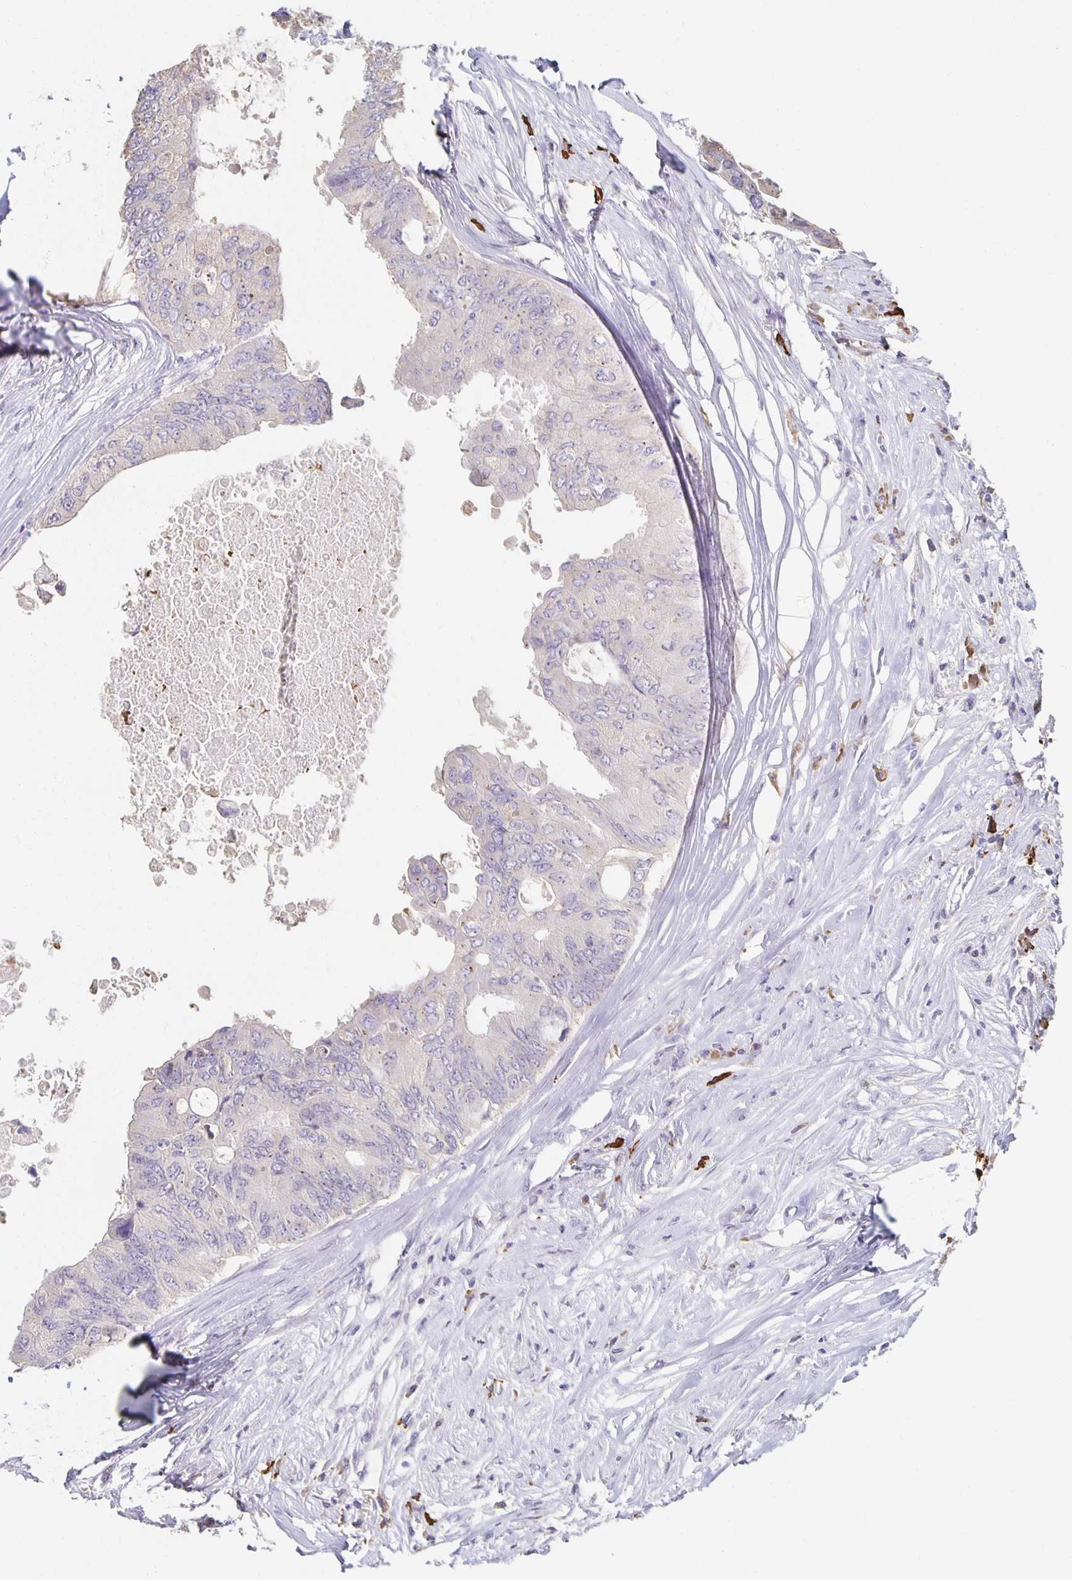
{"staining": {"intensity": "negative", "quantity": "none", "location": "none"}, "tissue": "colorectal cancer", "cell_type": "Tumor cells", "image_type": "cancer", "snomed": [{"axis": "morphology", "description": "Adenocarcinoma, NOS"}, {"axis": "topography", "description": "Colon"}], "caption": "This histopathology image is of colorectal cancer (adenocarcinoma) stained with immunohistochemistry to label a protein in brown with the nuclei are counter-stained blue. There is no expression in tumor cells. (DAB (3,3'-diaminobenzidine) immunohistochemistry (IHC) visualized using brightfield microscopy, high magnification).", "gene": "ZNF692", "patient": {"sex": "male", "age": 71}}